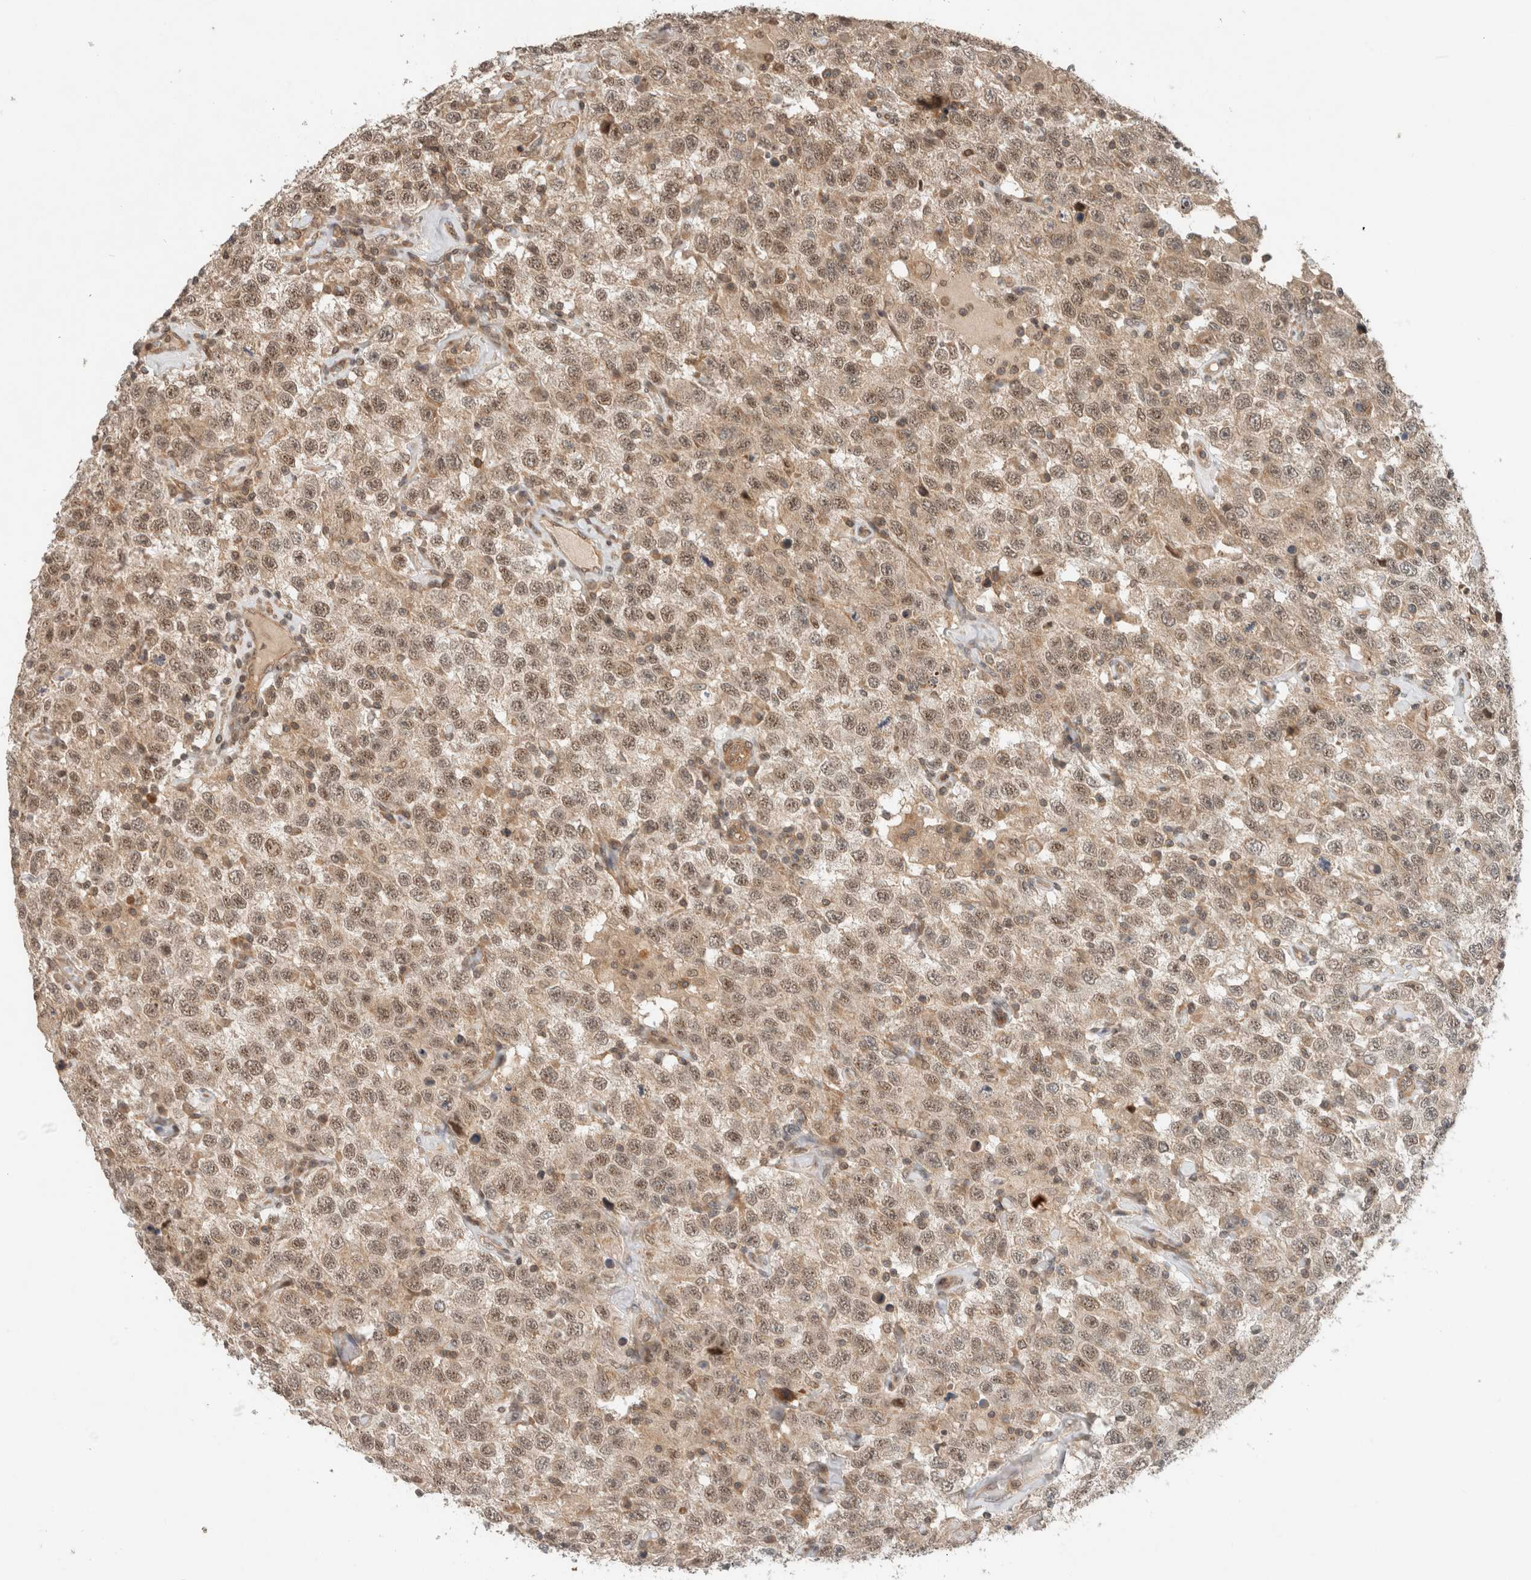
{"staining": {"intensity": "weak", "quantity": ">75%", "location": "cytoplasmic/membranous,nuclear"}, "tissue": "testis cancer", "cell_type": "Tumor cells", "image_type": "cancer", "snomed": [{"axis": "morphology", "description": "Seminoma, NOS"}, {"axis": "topography", "description": "Testis"}], "caption": "Immunohistochemistry (DAB (3,3'-diaminobenzidine)) staining of seminoma (testis) shows weak cytoplasmic/membranous and nuclear protein expression in about >75% of tumor cells. The protein of interest is stained brown, and the nuclei are stained in blue (DAB (3,3'-diaminobenzidine) IHC with brightfield microscopy, high magnification).", "gene": "CAAP1", "patient": {"sex": "male", "age": 41}}